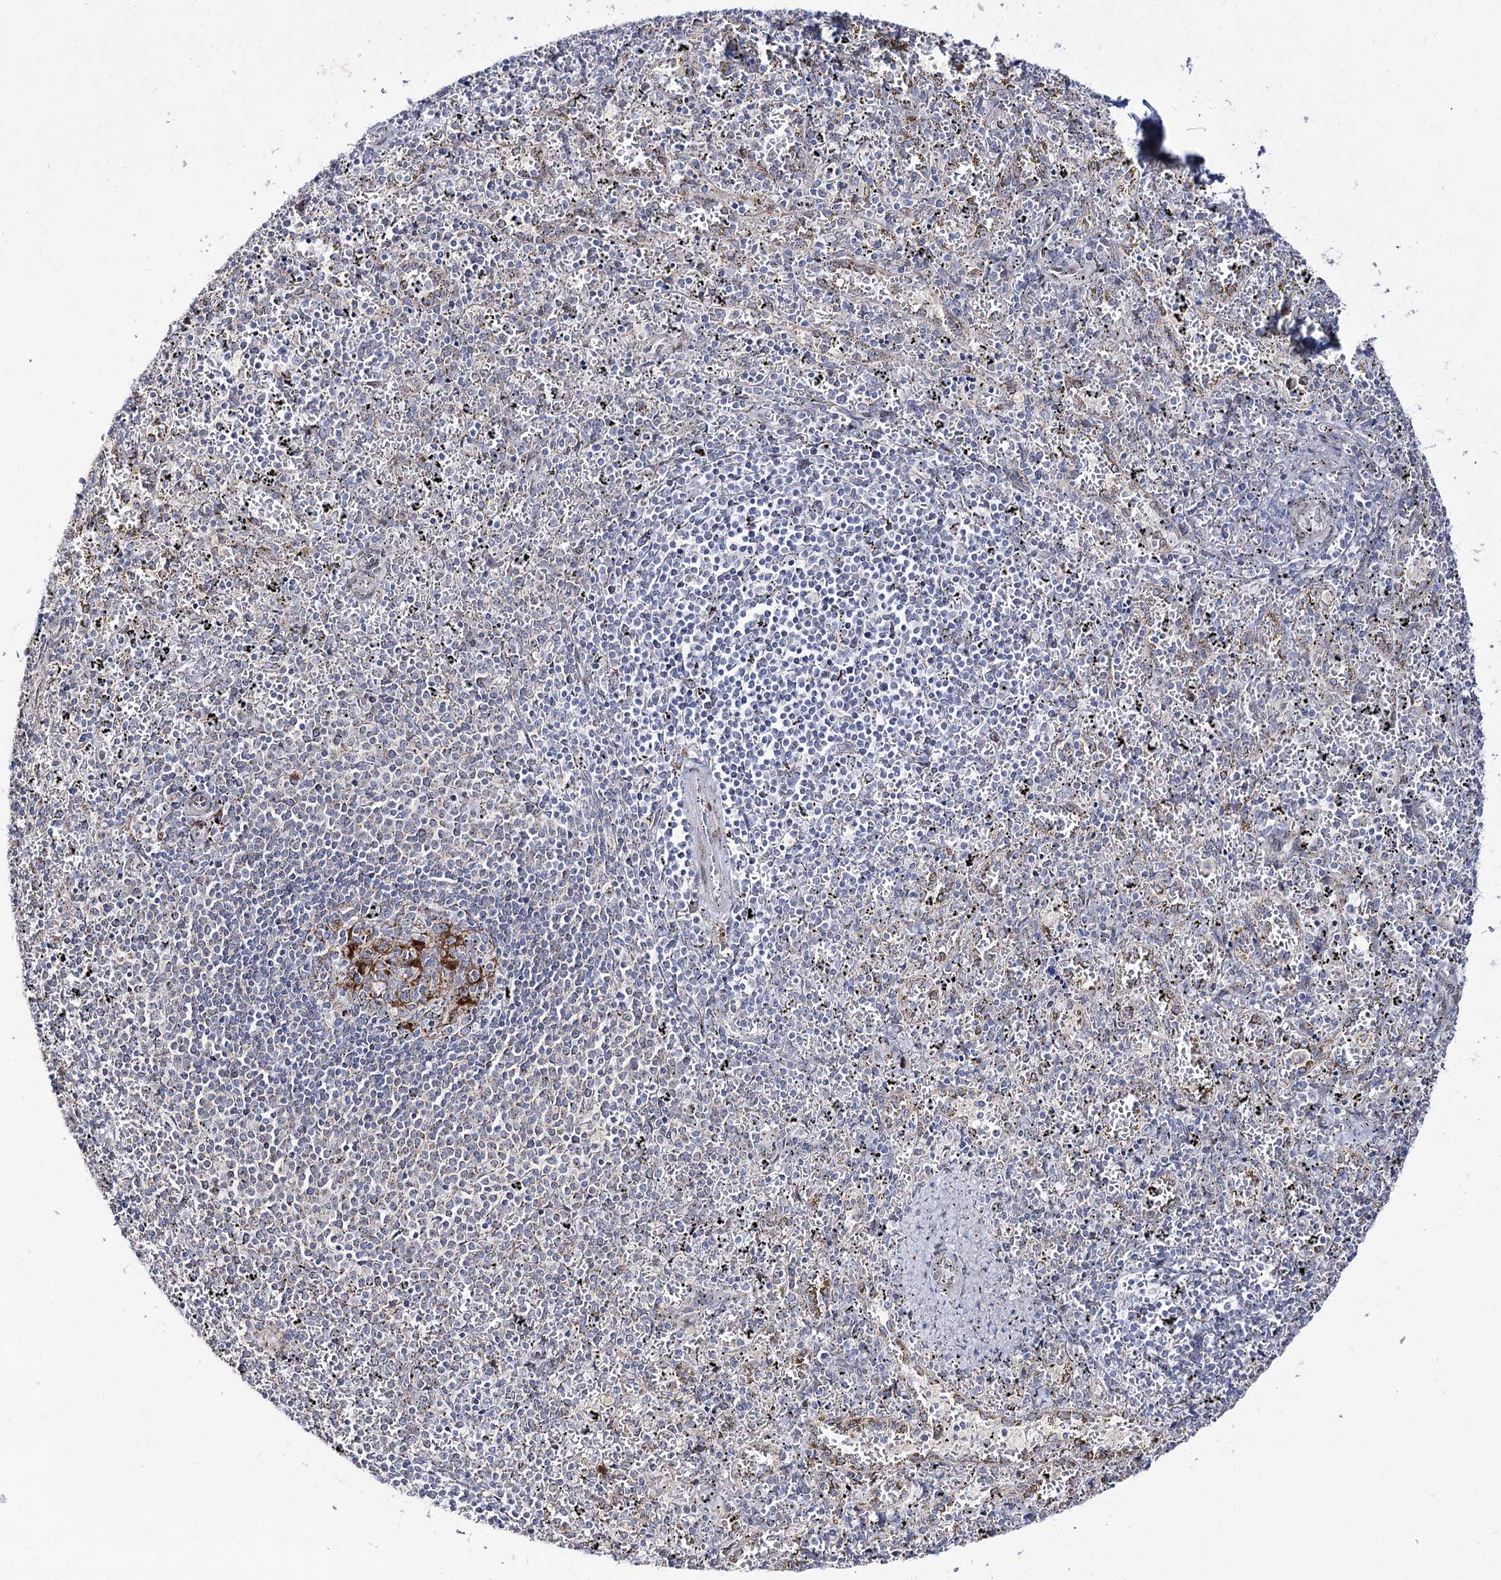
{"staining": {"intensity": "negative", "quantity": "none", "location": "none"}, "tissue": "spleen", "cell_type": "Cells in red pulp", "image_type": "normal", "snomed": [{"axis": "morphology", "description": "Normal tissue, NOS"}, {"axis": "topography", "description": "Spleen"}], "caption": "Immunohistochemistry of normal spleen demonstrates no positivity in cells in red pulp.", "gene": "C11orf80", "patient": {"sex": "male", "age": 11}}